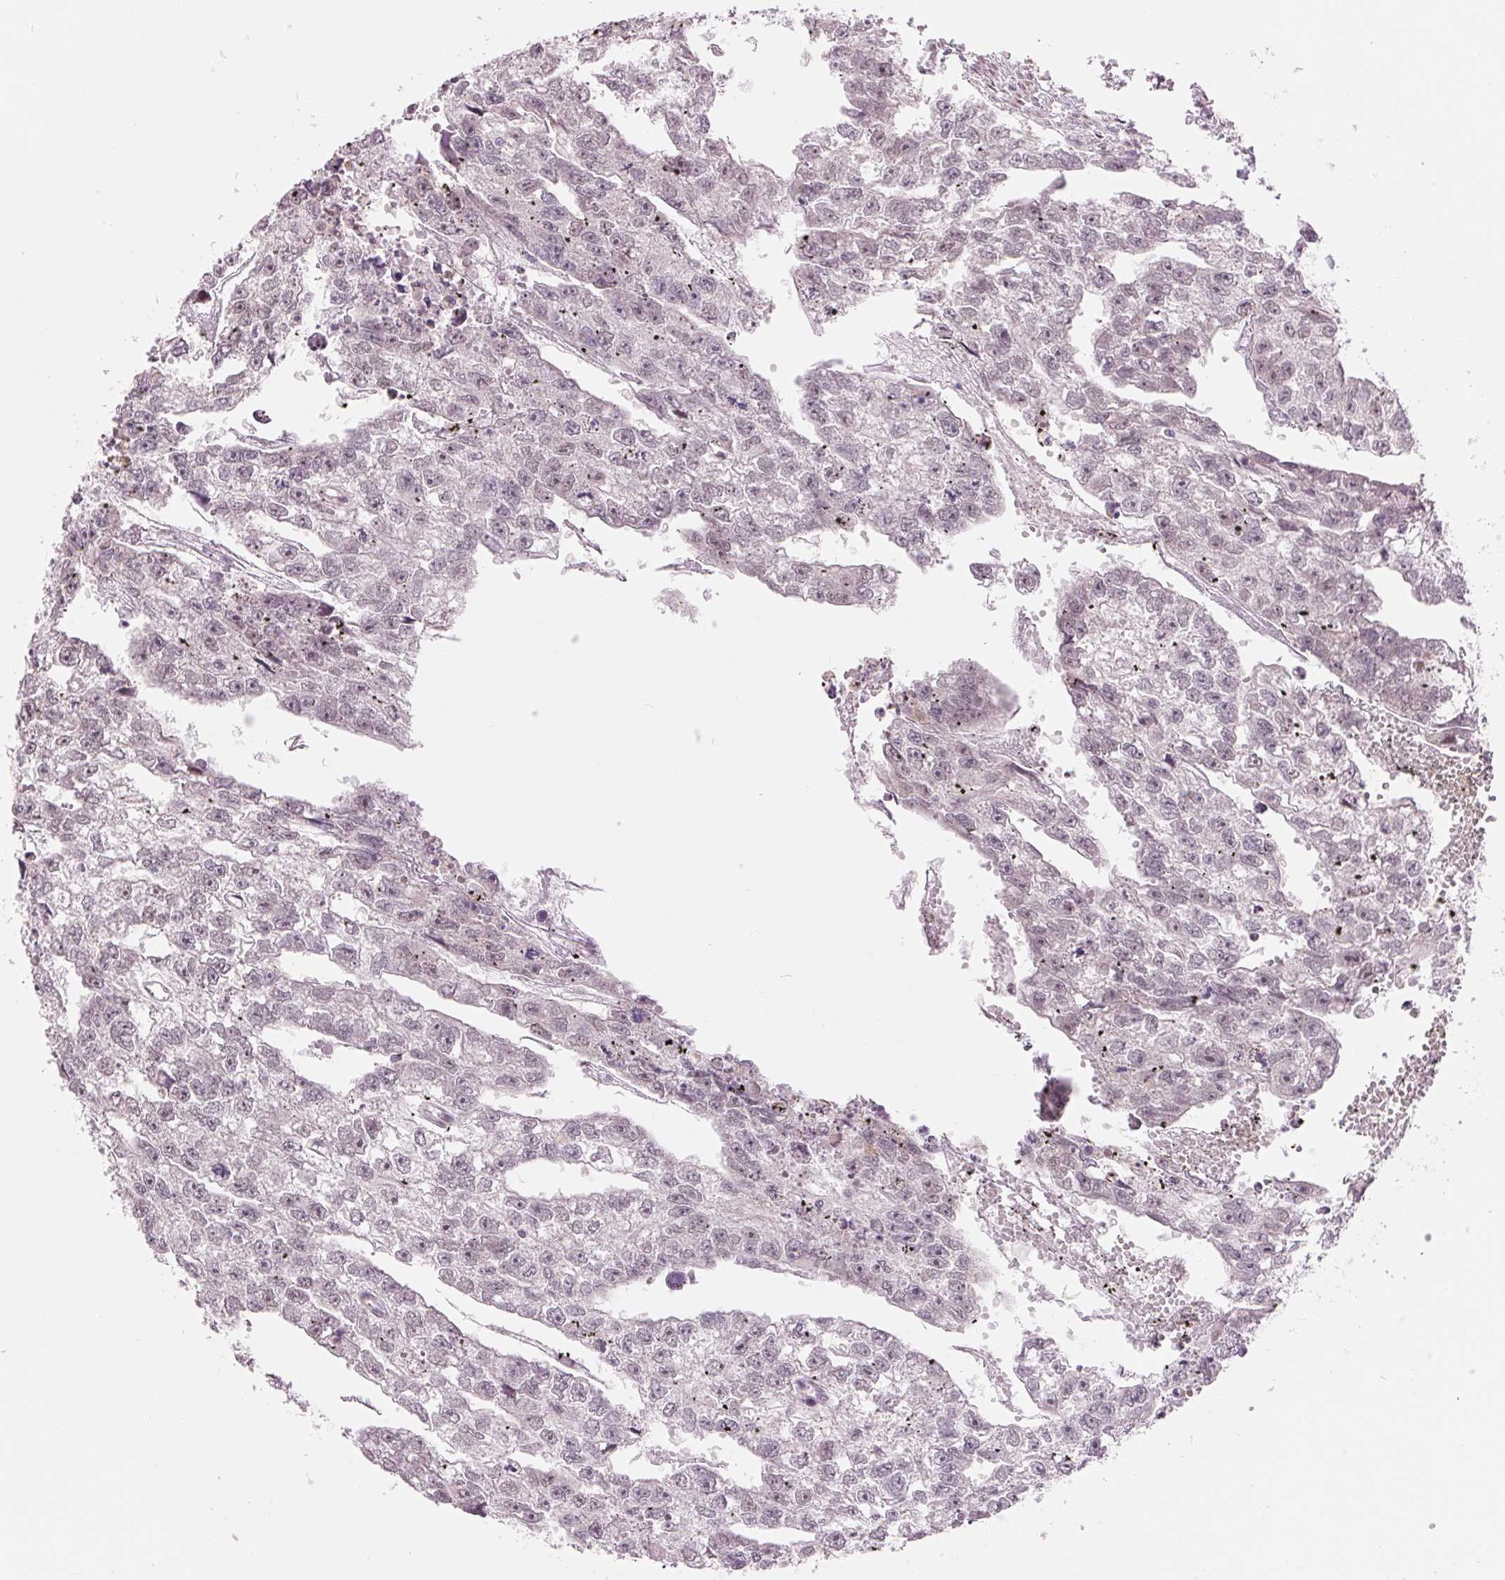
{"staining": {"intensity": "negative", "quantity": "none", "location": "none"}, "tissue": "testis cancer", "cell_type": "Tumor cells", "image_type": "cancer", "snomed": [{"axis": "morphology", "description": "Carcinoma, Embryonal, NOS"}, {"axis": "morphology", "description": "Teratoma, malignant, NOS"}, {"axis": "topography", "description": "Testis"}], "caption": "This is an immunohistochemistry (IHC) photomicrograph of testis cancer (teratoma (malignant)). There is no expression in tumor cells.", "gene": "ARHGAP32", "patient": {"sex": "male", "age": 44}}